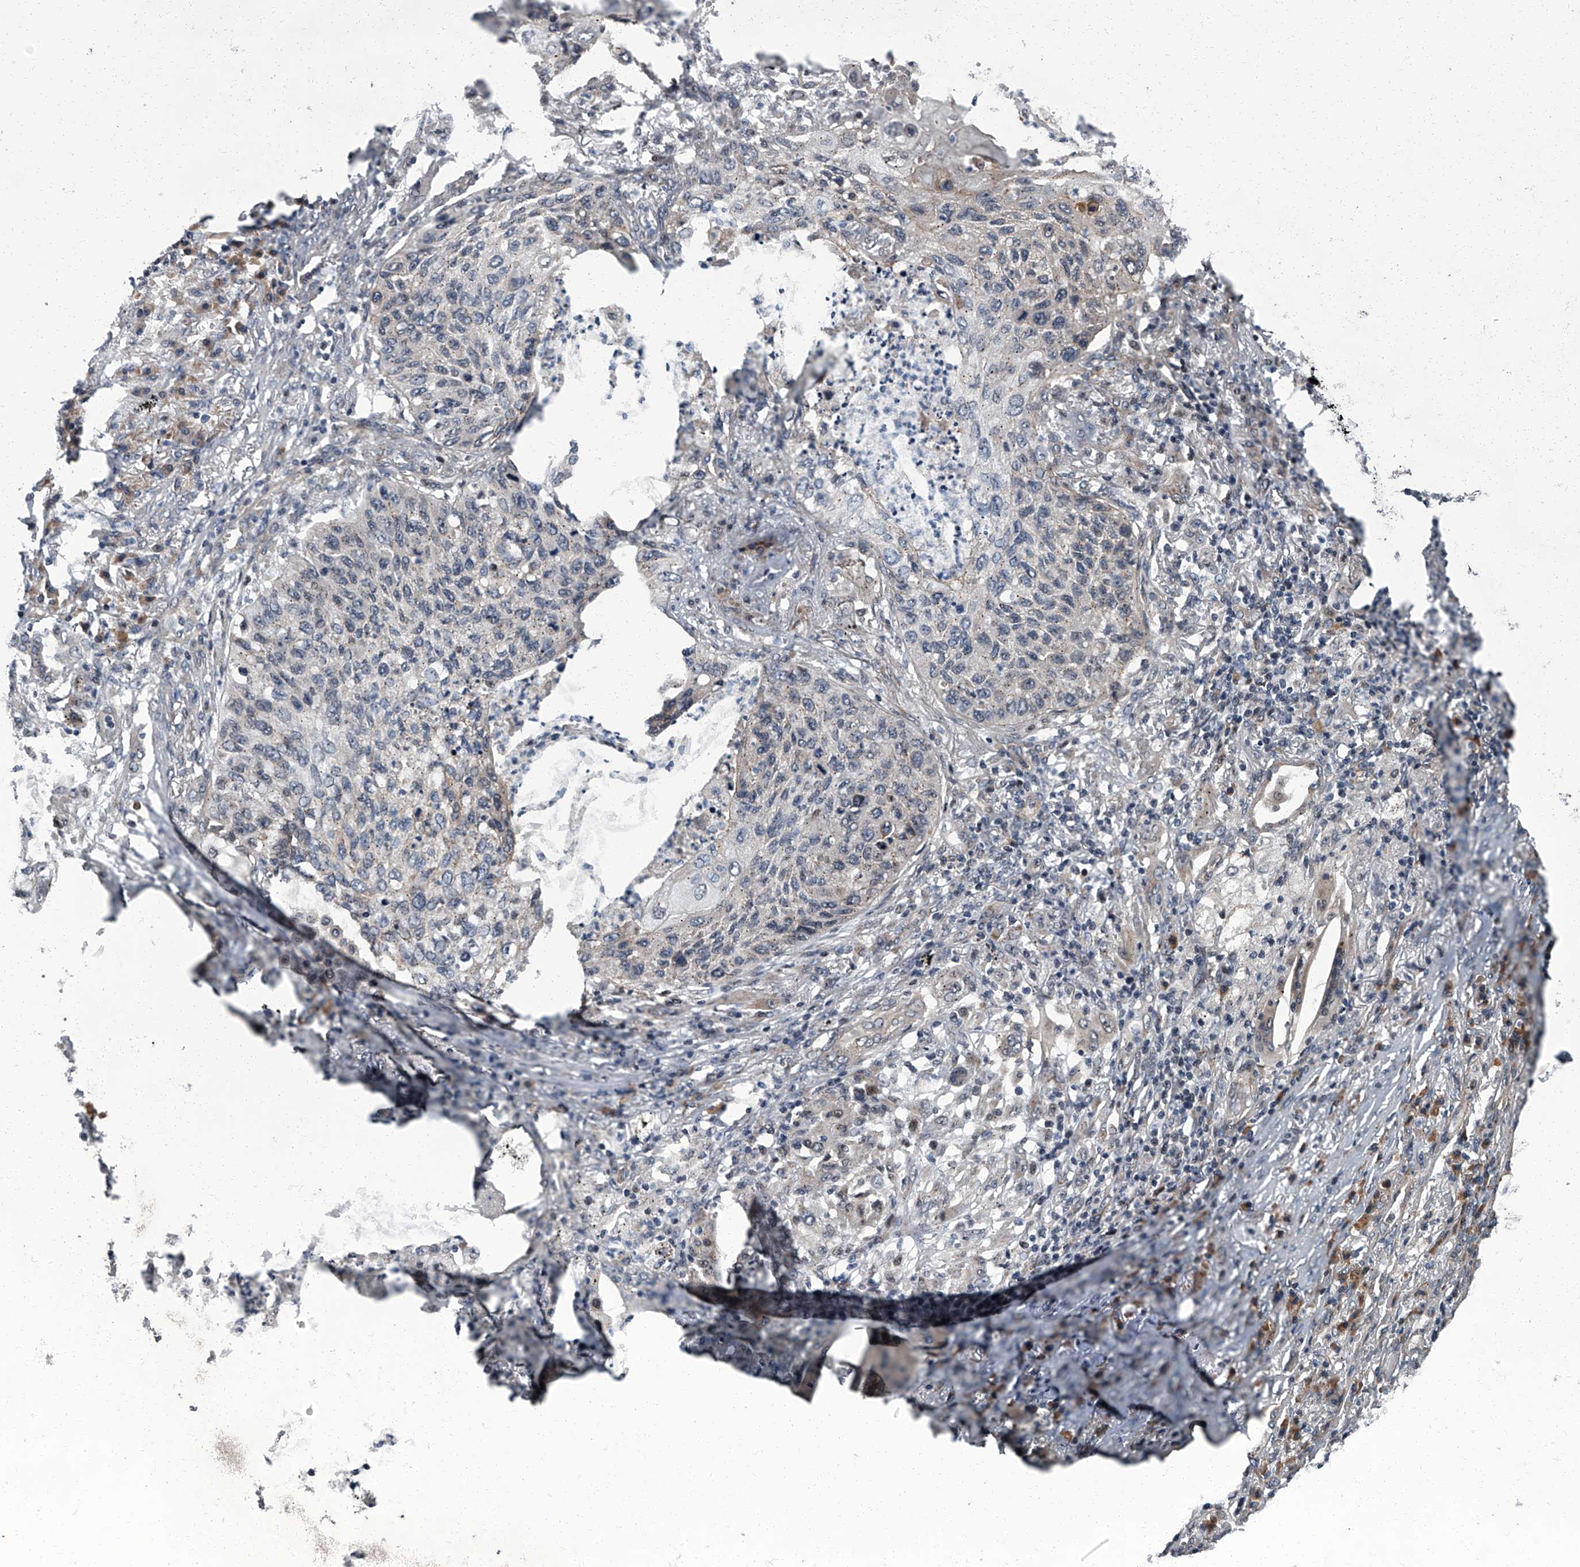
{"staining": {"intensity": "negative", "quantity": "none", "location": "none"}, "tissue": "lung cancer", "cell_type": "Tumor cells", "image_type": "cancer", "snomed": [{"axis": "morphology", "description": "Squamous cell carcinoma, NOS"}, {"axis": "topography", "description": "Lung"}], "caption": "An image of squamous cell carcinoma (lung) stained for a protein displays no brown staining in tumor cells.", "gene": "ZNF274", "patient": {"sex": "female", "age": 63}}